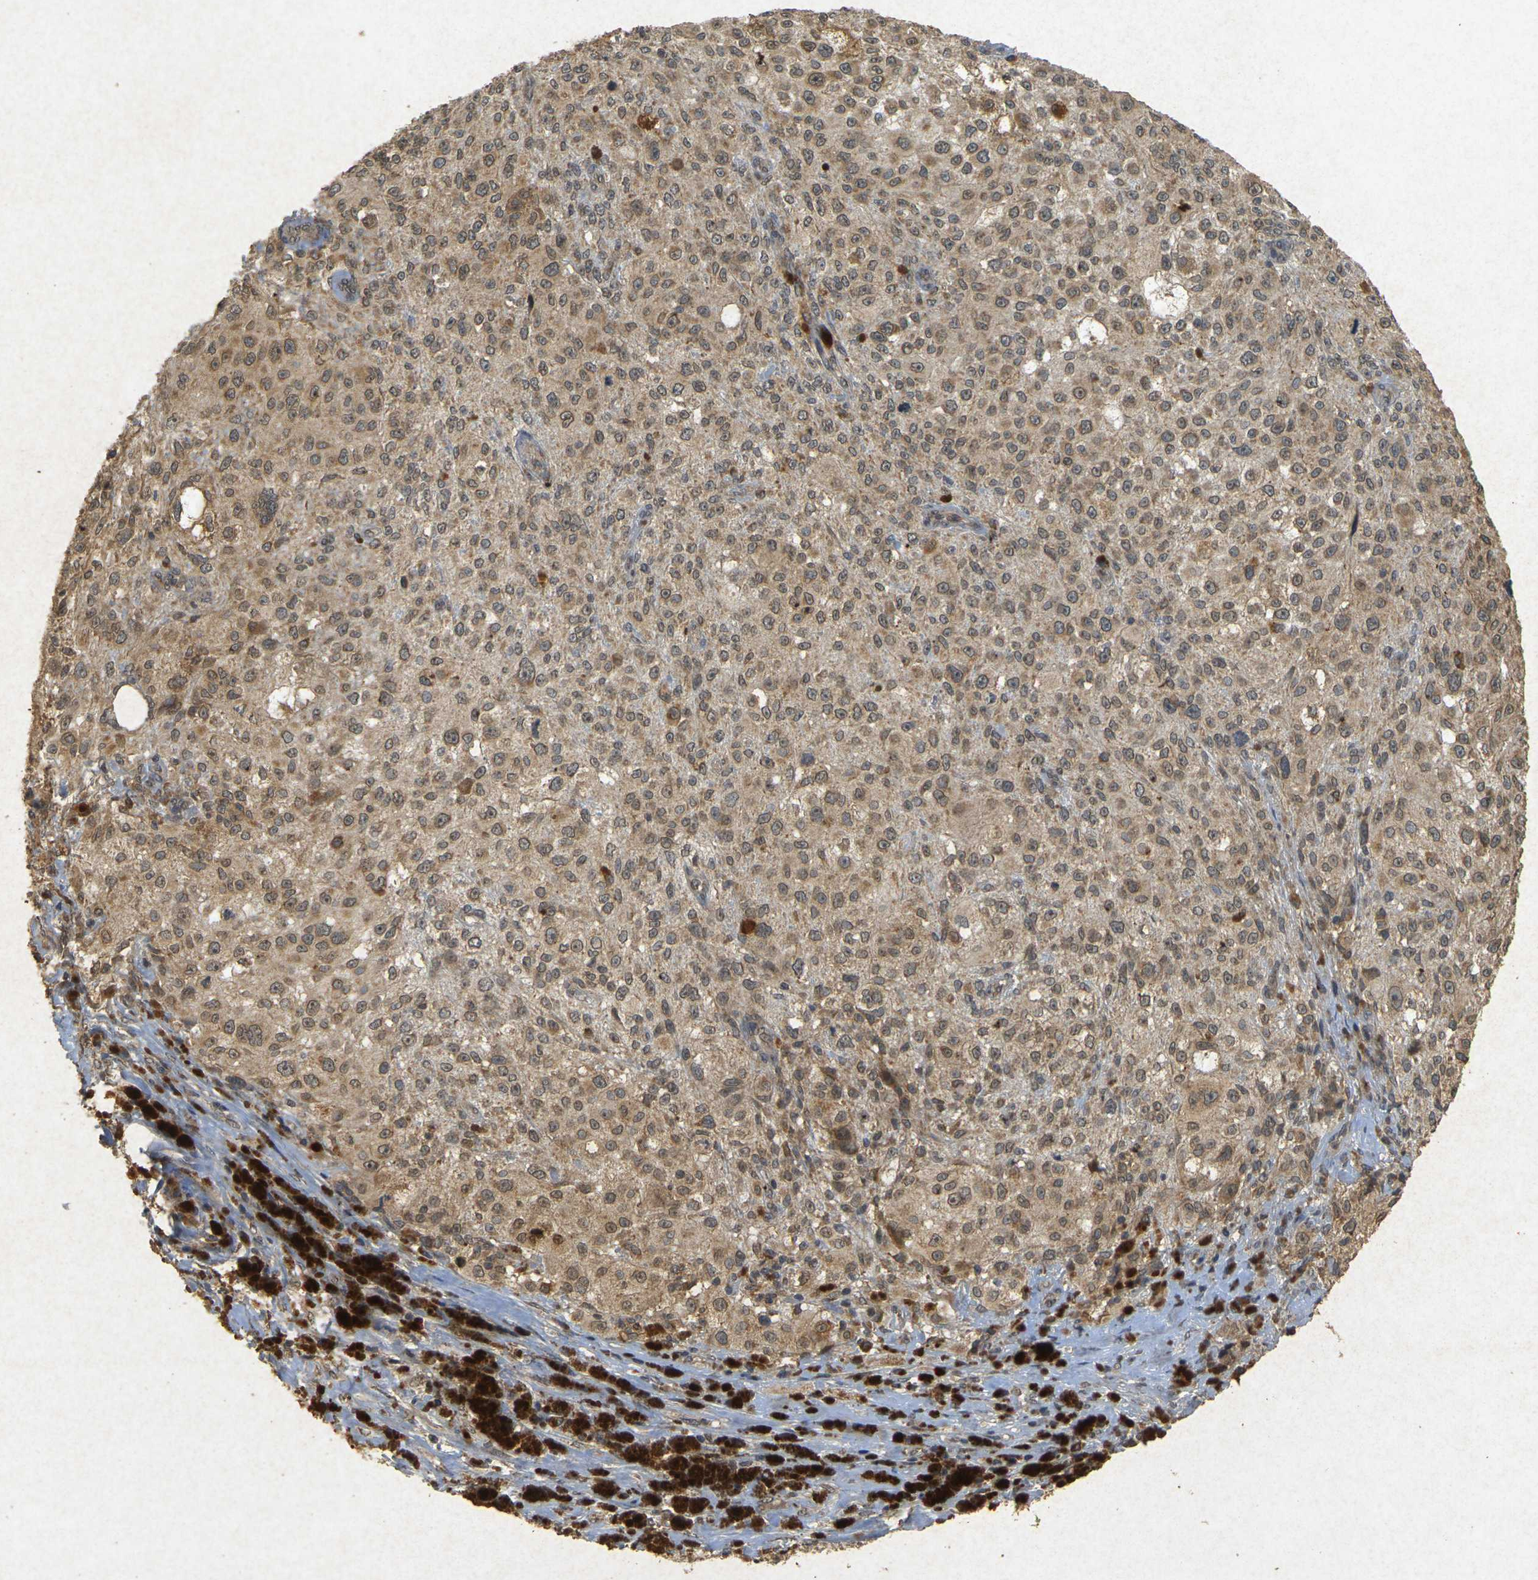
{"staining": {"intensity": "moderate", "quantity": ">75%", "location": "cytoplasmic/membranous,nuclear"}, "tissue": "melanoma", "cell_type": "Tumor cells", "image_type": "cancer", "snomed": [{"axis": "morphology", "description": "Necrosis, NOS"}, {"axis": "morphology", "description": "Malignant melanoma, NOS"}, {"axis": "topography", "description": "Skin"}], "caption": "Protein expression analysis of human melanoma reveals moderate cytoplasmic/membranous and nuclear expression in approximately >75% of tumor cells. (Brightfield microscopy of DAB IHC at high magnification).", "gene": "ERN1", "patient": {"sex": "female", "age": 87}}